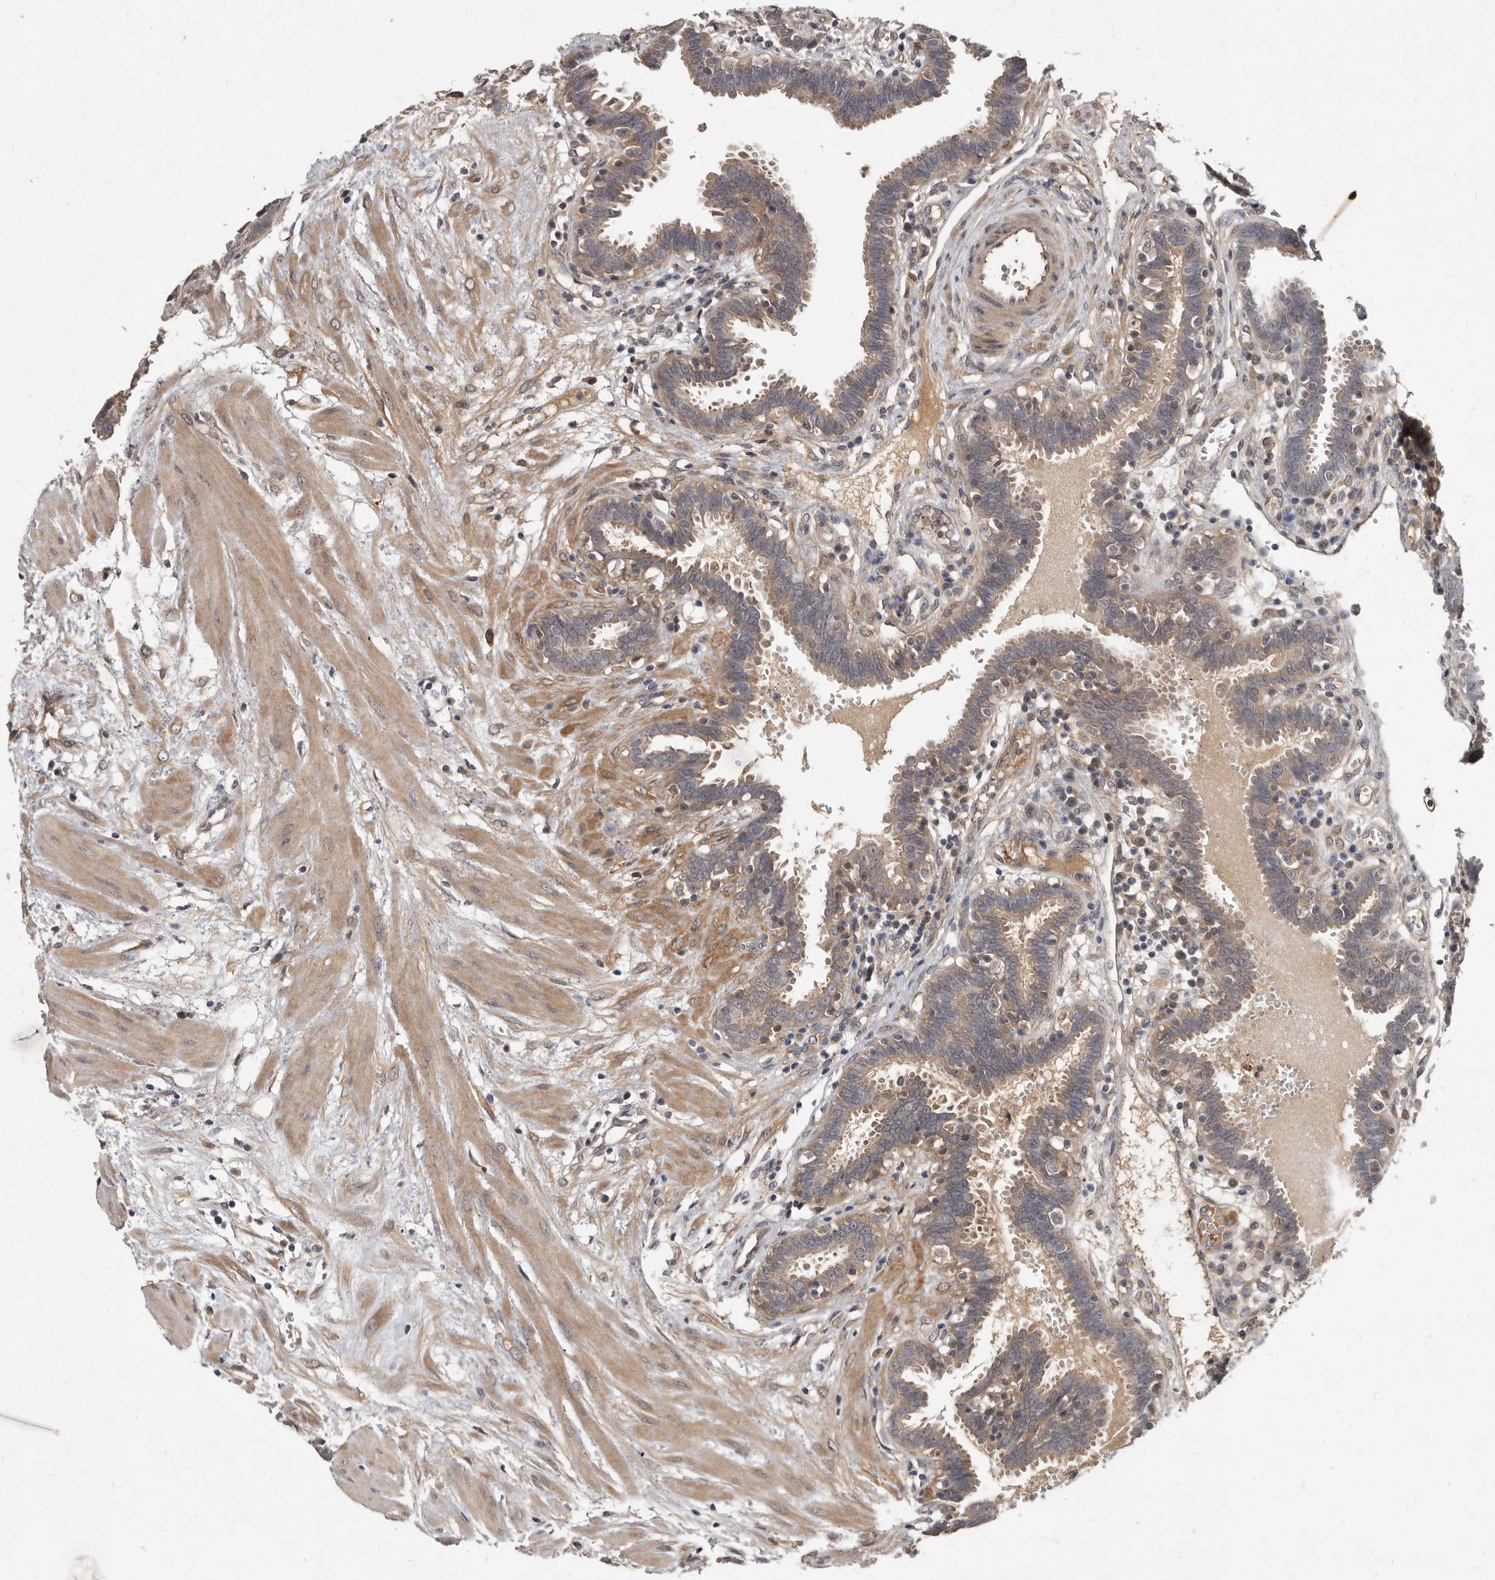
{"staining": {"intensity": "weak", "quantity": "25%-75%", "location": "cytoplasmic/membranous"}, "tissue": "fallopian tube", "cell_type": "Glandular cells", "image_type": "normal", "snomed": [{"axis": "morphology", "description": "Normal tissue, NOS"}, {"axis": "topography", "description": "Fallopian tube"}, {"axis": "topography", "description": "Placenta"}], "caption": "The histopathology image displays a brown stain indicating the presence of a protein in the cytoplasmic/membranous of glandular cells in fallopian tube.", "gene": "DNAJC28", "patient": {"sex": "female", "age": 32}}